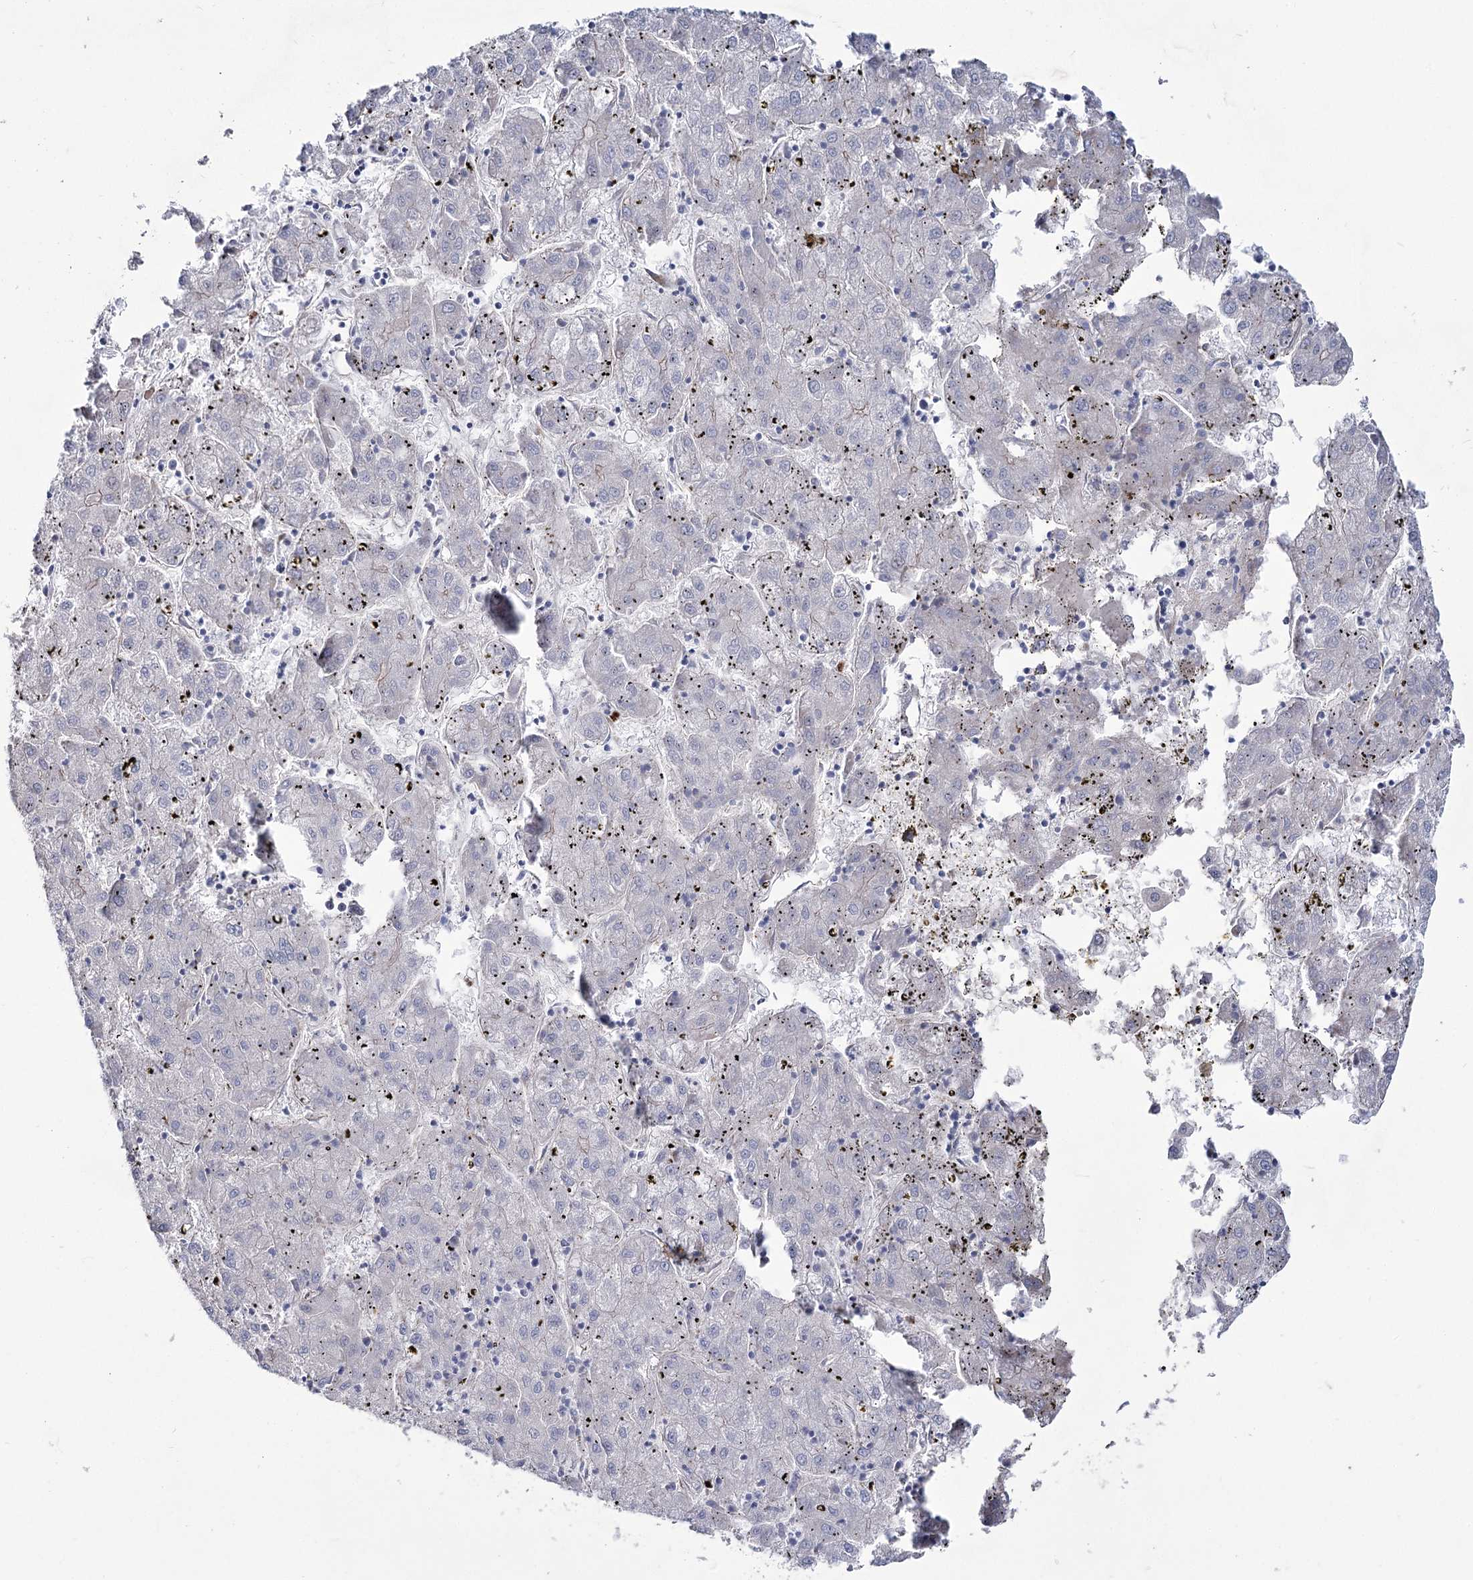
{"staining": {"intensity": "negative", "quantity": "none", "location": "none"}, "tissue": "liver cancer", "cell_type": "Tumor cells", "image_type": "cancer", "snomed": [{"axis": "morphology", "description": "Carcinoma, Hepatocellular, NOS"}, {"axis": "topography", "description": "Liver"}], "caption": "Protein analysis of liver hepatocellular carcinoma displays no significant staining in tumor cells.", "gene": "ME3", "patient": {"sex": "male", "age": 72}}